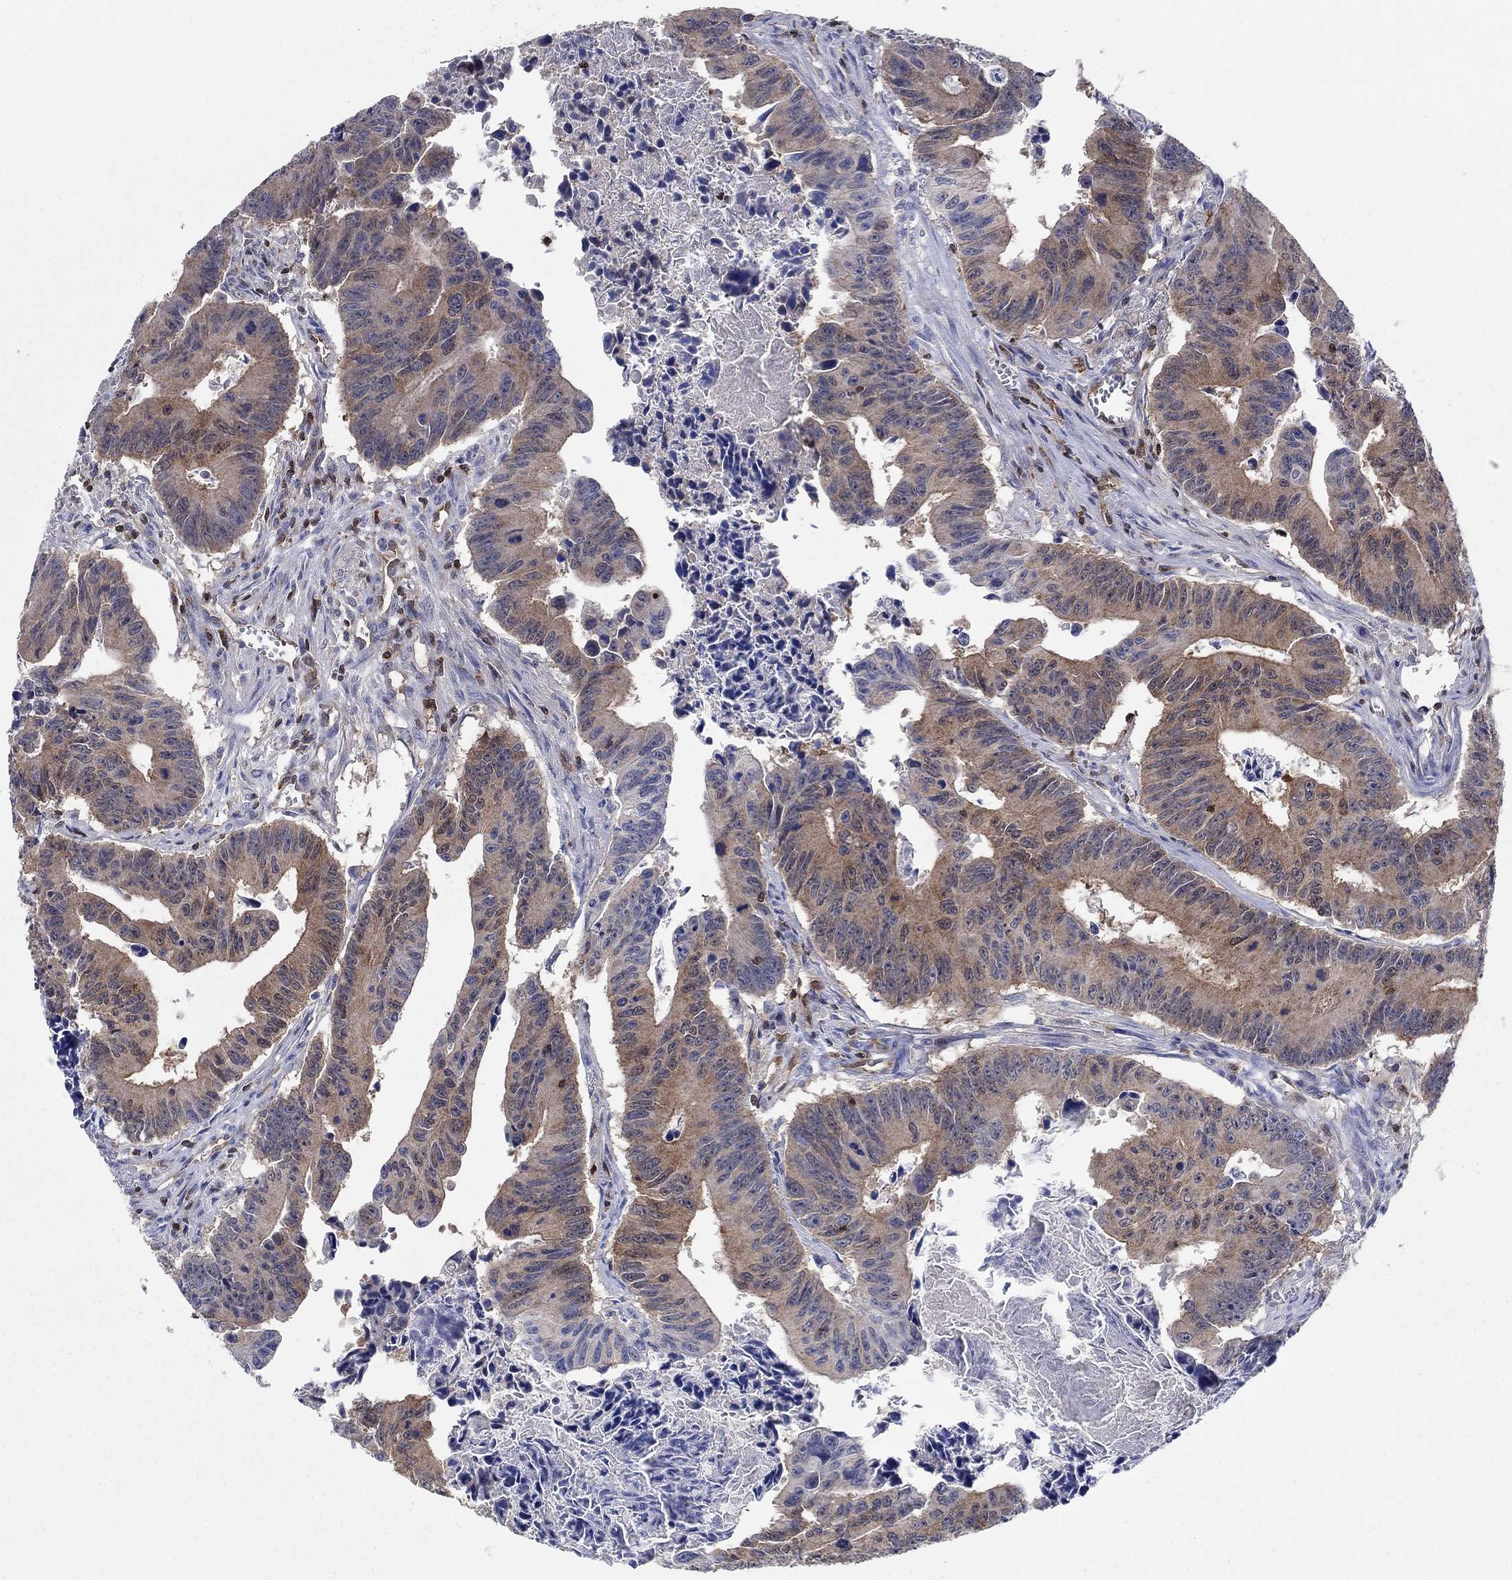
{"staining": {"intensity": "moderate", "quantity": "<25%", "location": "cytoplasmic/membranous"}, "tissue": "colorectal cancer", "cell_type": "Tumor cells", "image_type": "cancer", "snomed": [{"axis": "morphology", "description": "Adenocarcinoma, NOS"}, {"axis": "topography", "description": "Colon"}], "caption": "Colorectal adenocarcinoma stained with DAB immunohistochemistry (IHC) shows low levels of moderate cytoplasmic/membranous positivity in about <25% of tumor cells.", "gene": "AGFG2", "patient": {"sex": "female", "age": 87}}